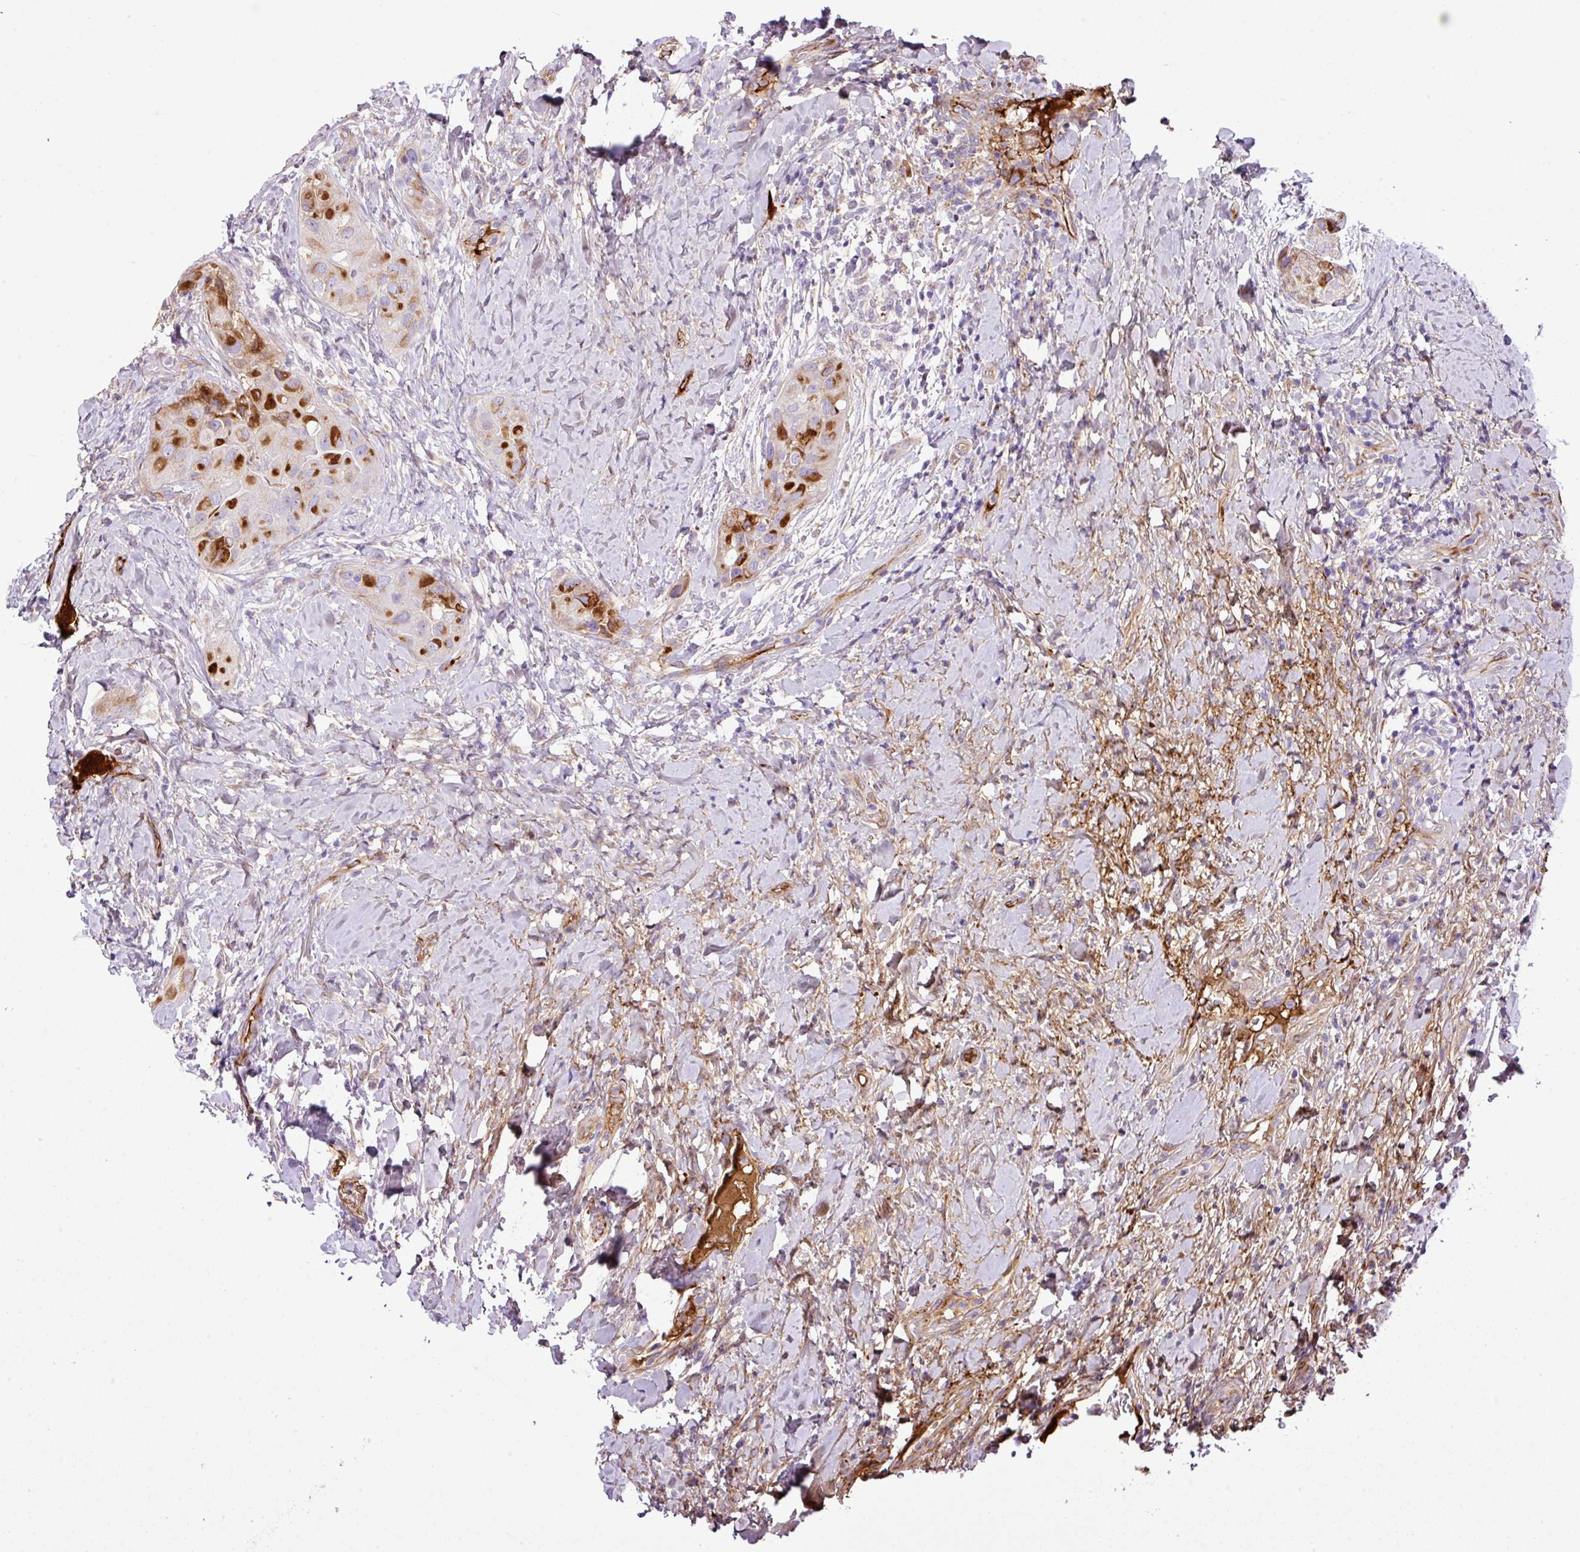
{"staining": {"intensity": "strong", "quantity": "25%-75%", "location": "cytoplasmic/membranous"}, "tissue": "thyroid cancer", "cell_type": "Tumor cells", "image_type": "cancer", "snomed": [{"axis": "morphology", "description": "Normal tissue, NOS"}, {"axis": "morphology", "description": "Papillary adenocarcinoma, NOS"}, {"axis": "topography", "description": "Thyroid gland"}], "caption": "Immunohistochemical staining of human thyroid cancer demonstrates high levels of strong cytoplasmic/membranous positivity in approximately 25%-75% of tumor cells. (DAB IHC, brown staining for protein, blue staining for nuclei).", "gene": "CTXN2", "patient": {"sex": "female", "age": 59}}